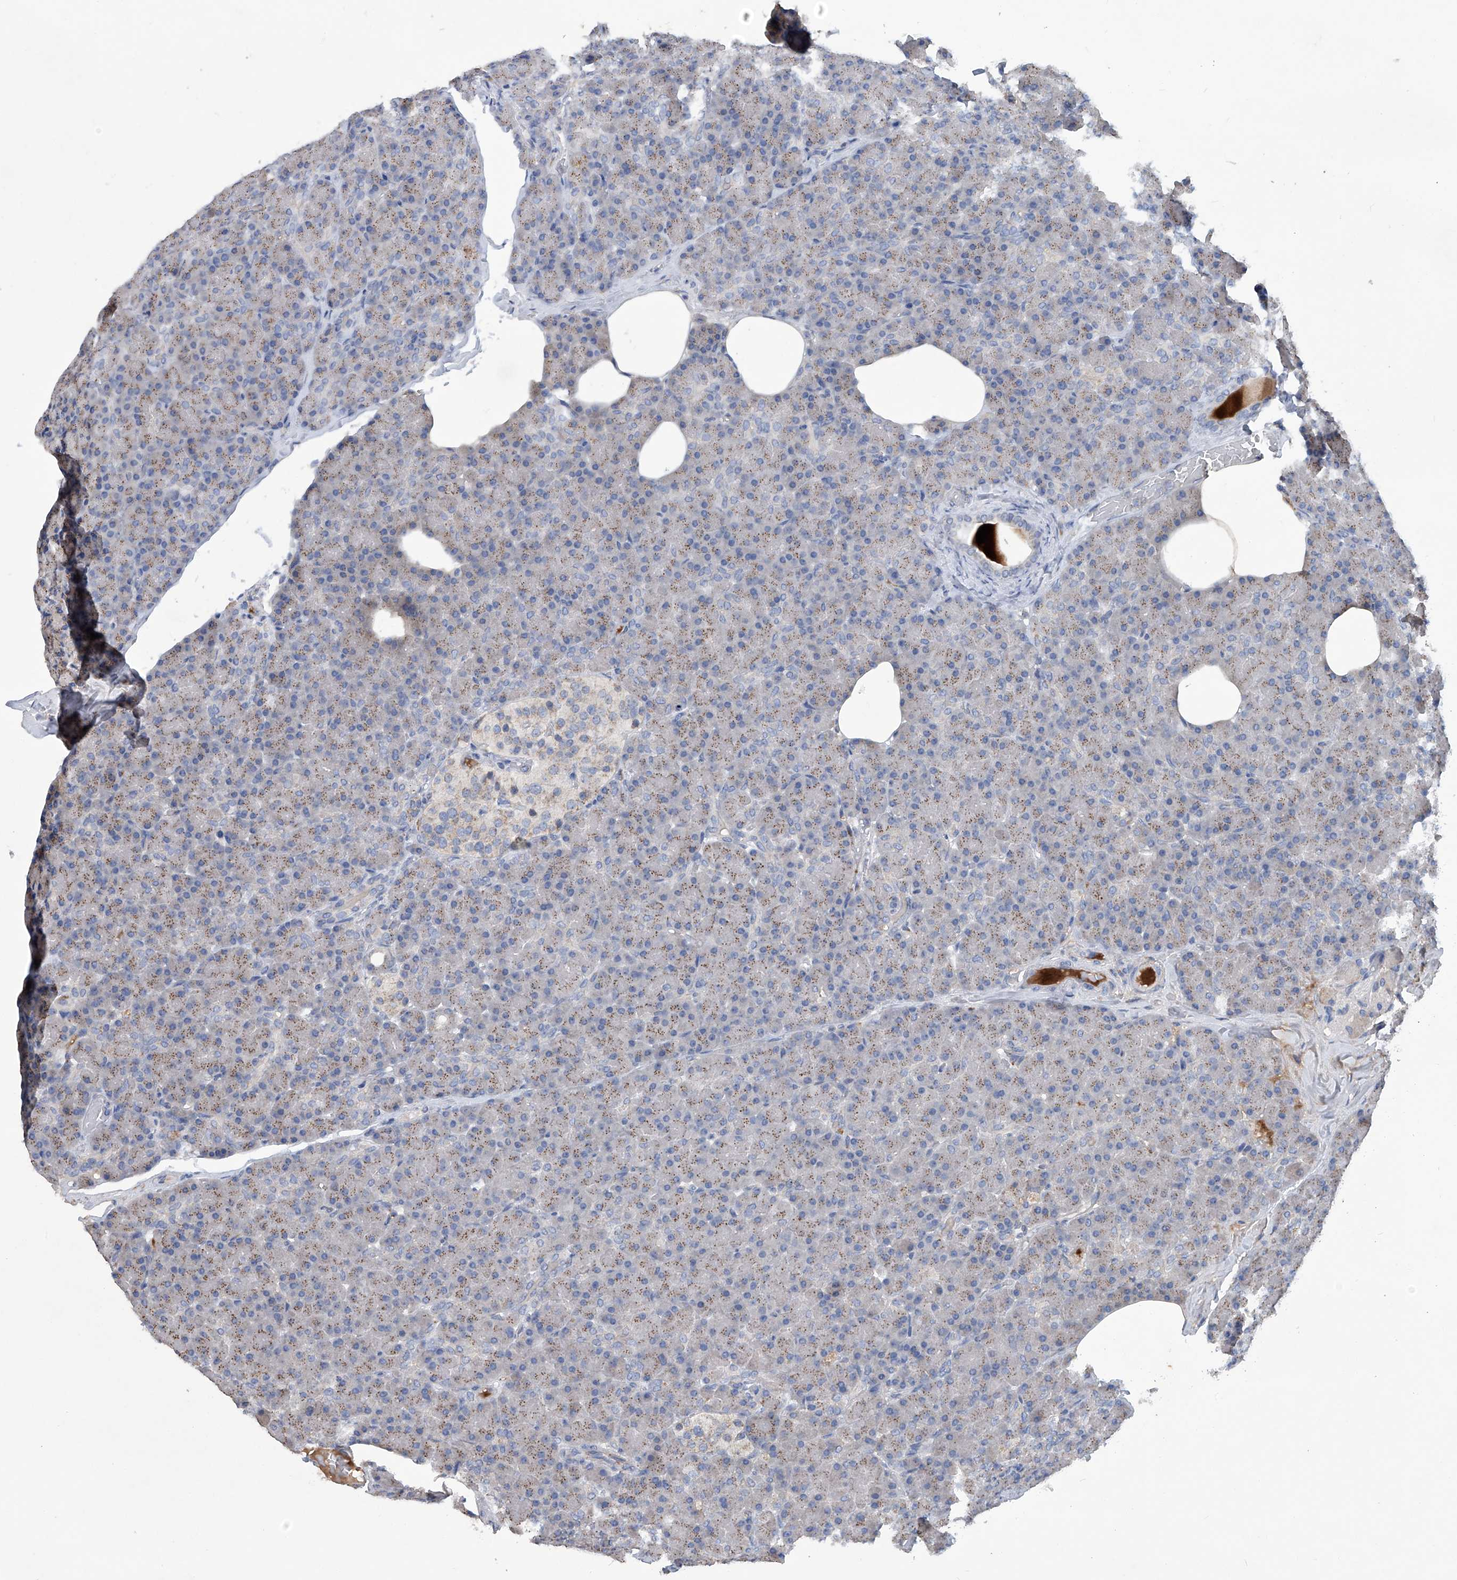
{"staining": {"intensity": "moderate", "quantity": ">75%", "location": "cytoplasmic/membranous"}, "tissue": "pancreas", "cell_type": "Exocrine glandular cells", "image_type": "normal", "snomed": [{"axis": "morphology", "description": "Normal tissue, NOS"}, {"axis": "topography", "description": "Pancreas"}], "caption": "Protein expression analysis of normal human pancreas reveals moderate cytoplasmic/membranous positivity in about >75% of exocrine glandular cells. (Stains: DAB in brown, nuclei in blue, Microscopy: brightfield microscopy at high magnification).", "gene": "PCSK5", "patient": {"sex": "female", "age": 43}}